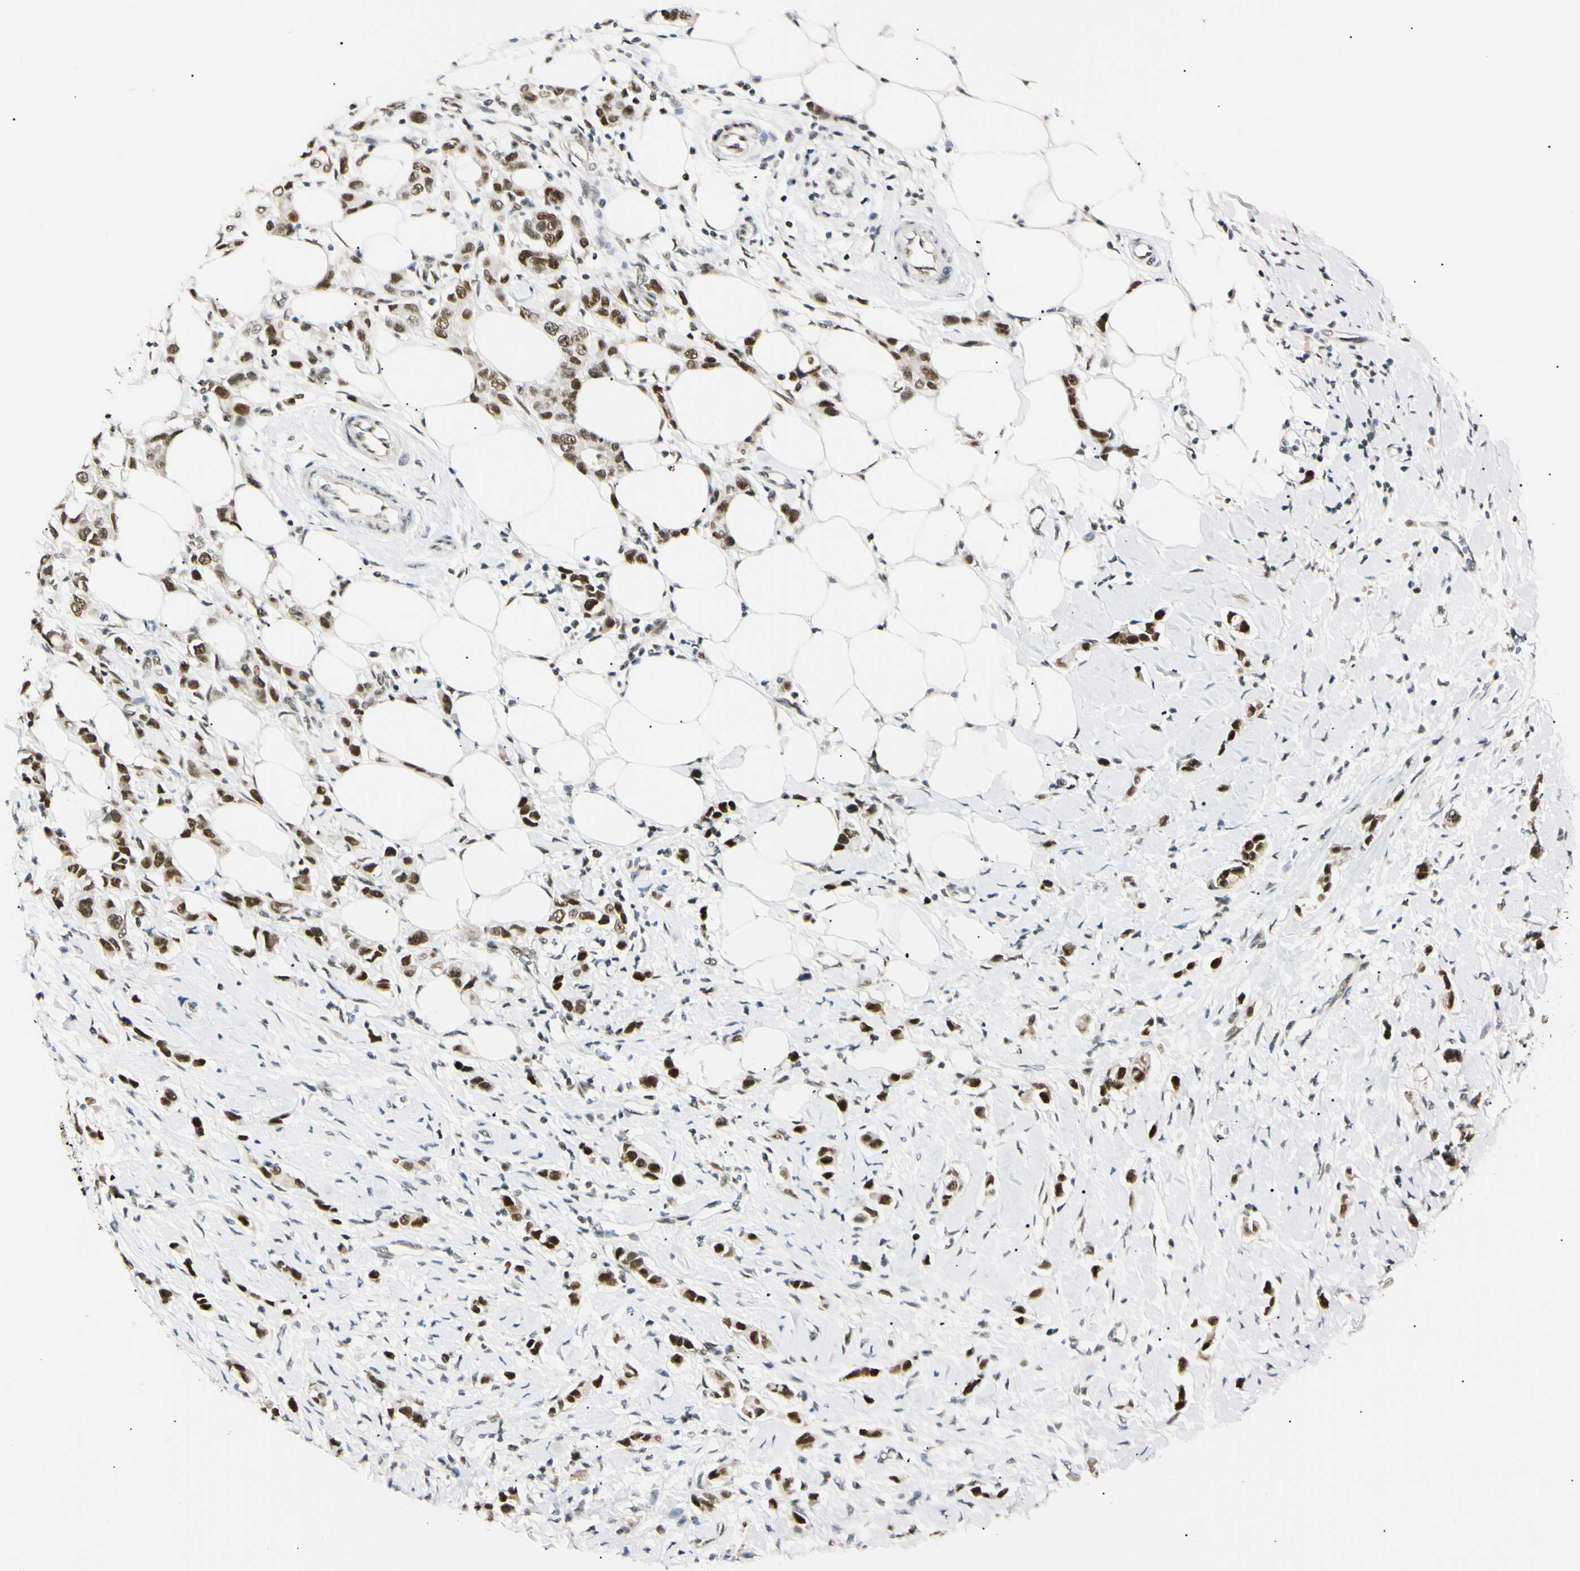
{"staining": {"intensity": "moderate", "quantity": ">75%", "location": "nuclear"}, "tissue": "breast cancer", "cell_type": "Tumor cells", "image_type": "cancer", "snomed": [{"axis": "morphology", "description": "Normal tissue, NOS"}, {"axis": "morphology", "description": "Duct carcinoma"}, {"axis": "topography", "description": "Breast"}], "caption": "A high-resolution photomicrograph shows immunohistochemistry (IHC) staining of infiltrating ductal carcinoma (breast), which shows moderate nuclear positivity in approximately >75% of tumor cells.", "gene": "ZNF134", "patient": {"sex": "female", "age": 50}}